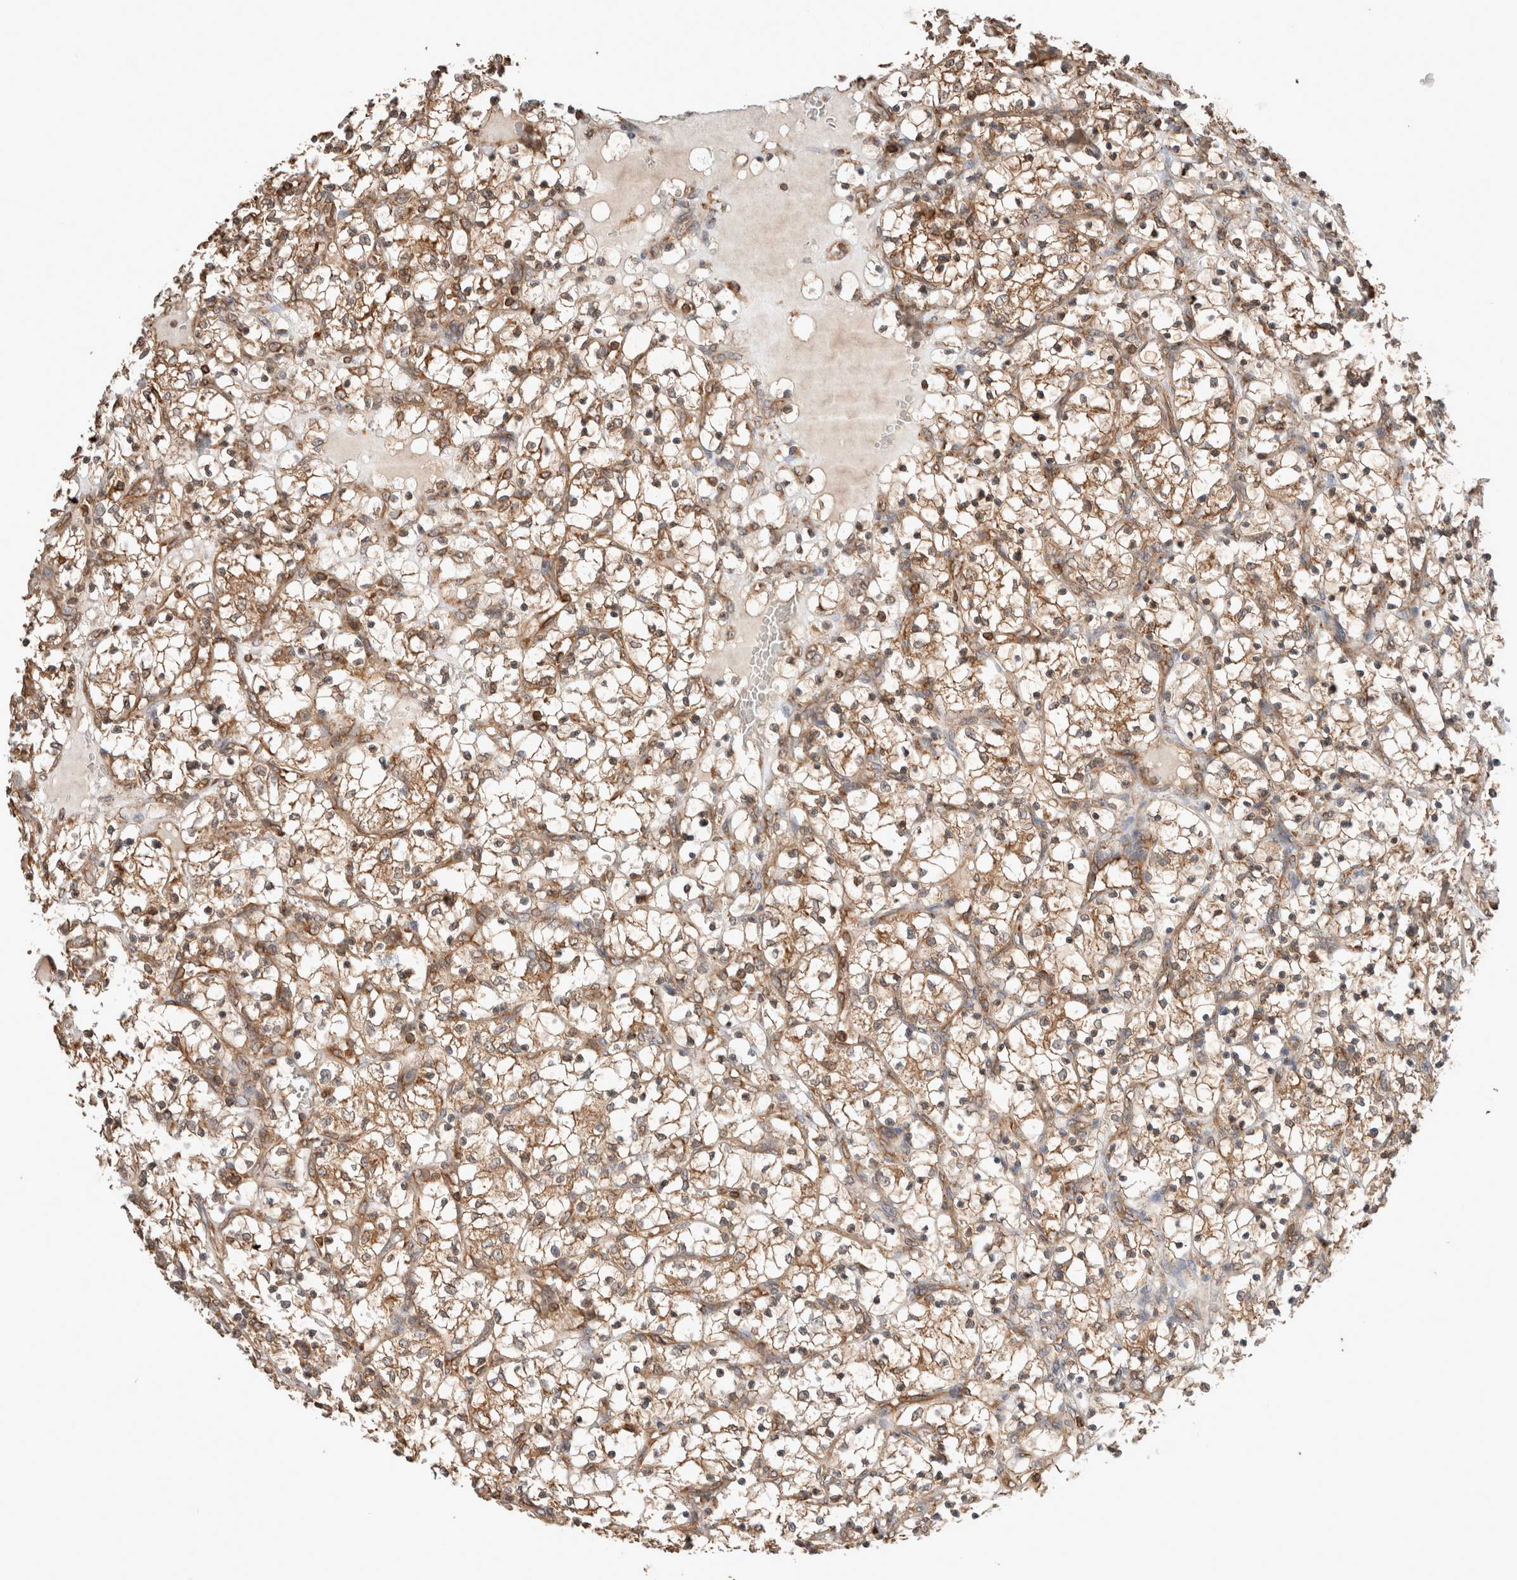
{"staining": {"intensity": "moderate", "quantity": ">75%", "location": "cytoplasmic/membranous"}, "tissue": "renal cancer", "cell_type": "Tumor cells", "image_type": "cancer", "snomed": [{"axis": "morphology", "description": "Adenocarcinoma, NOS"}, {"axis": "topography", "description": "Kidney"}], "caption": "Renal adenocarcinoma stained for a protein displays moderate cytoplasmic/membranous positivity in tumor cells.", "gene": "ERAP2", "patient": {"sex": "female", "age": 69}}